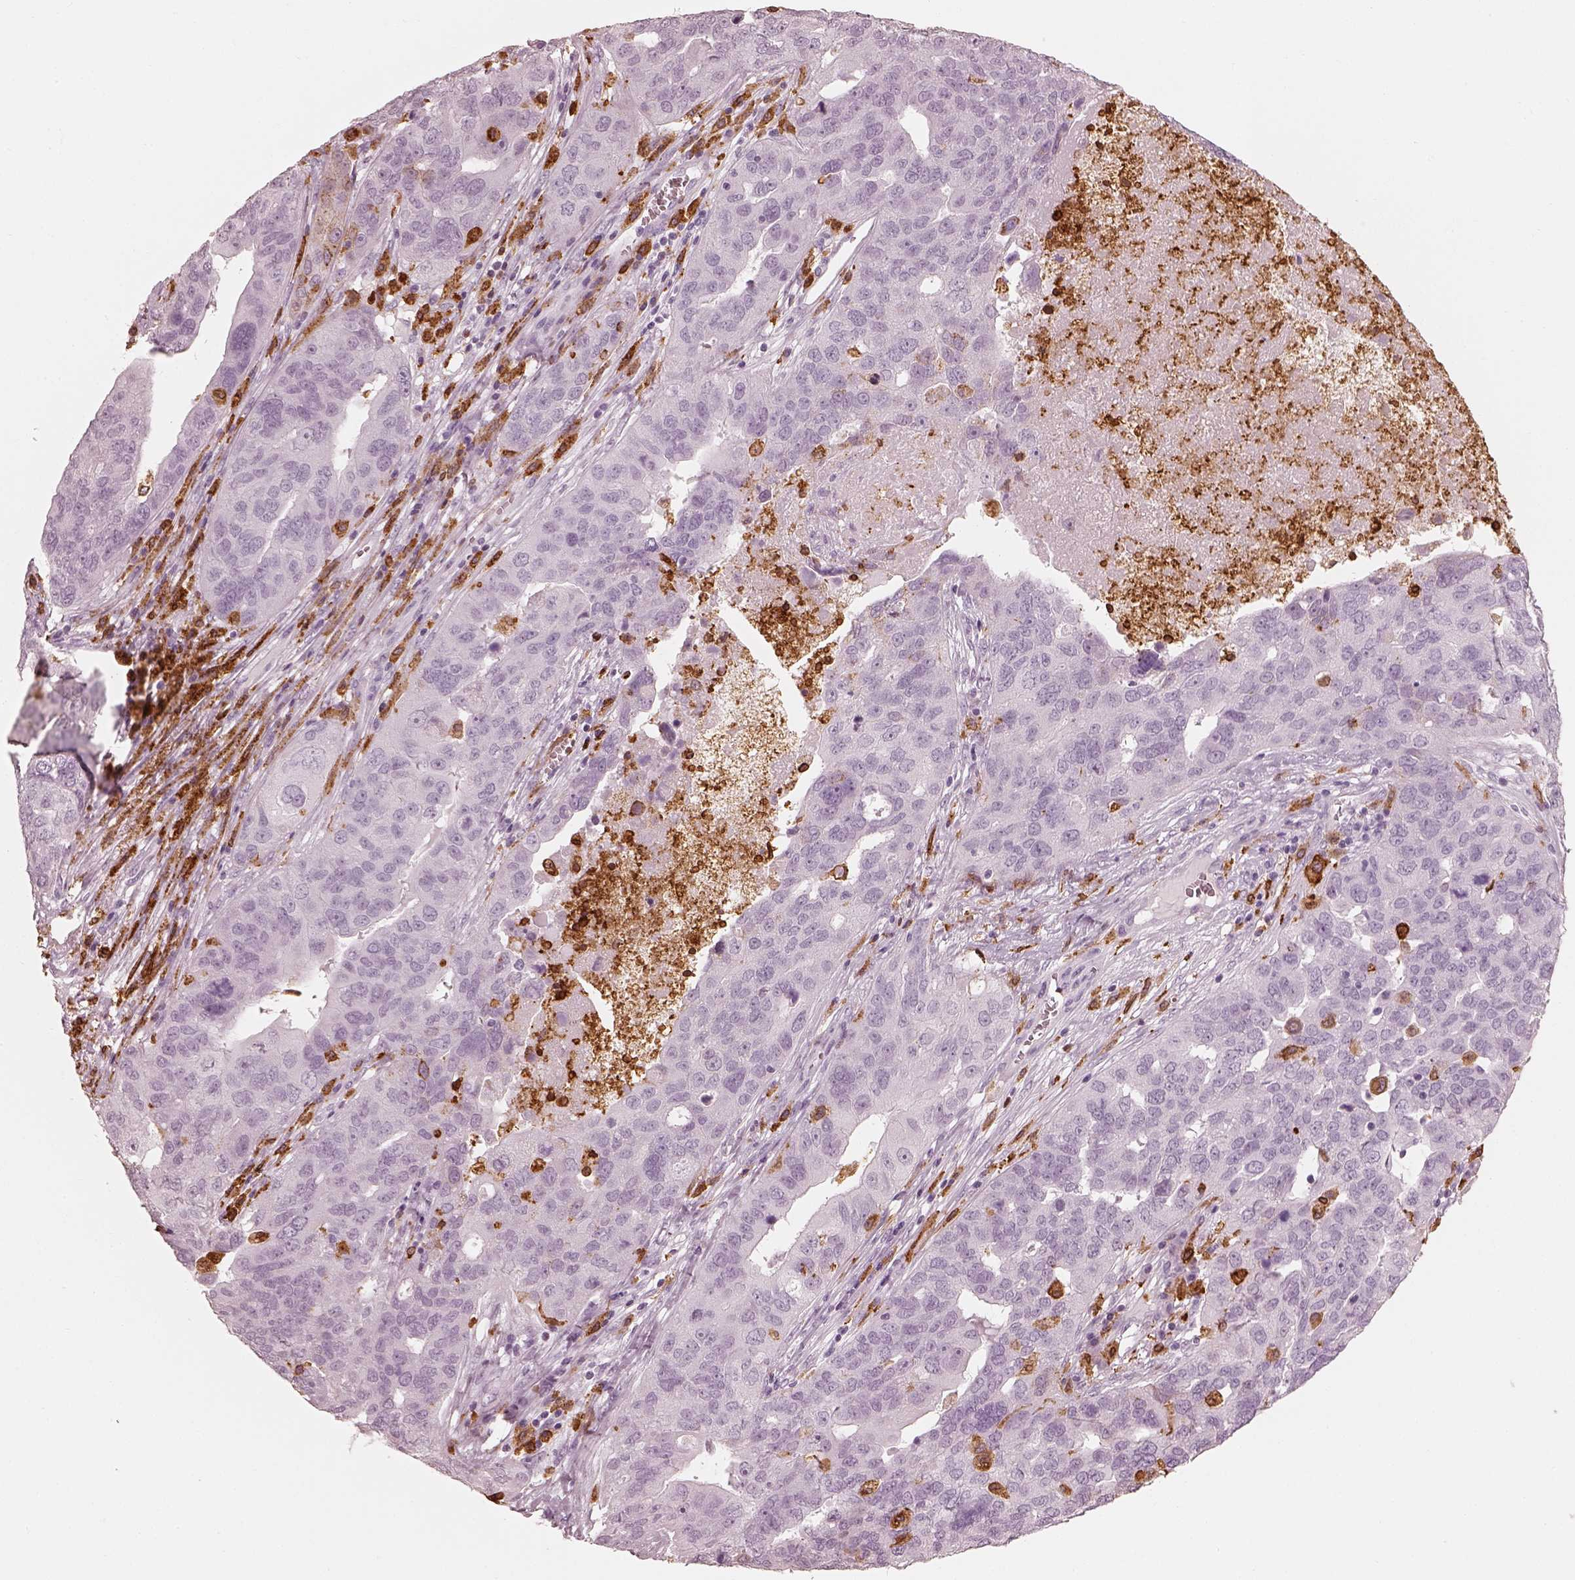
{"staining": {"intensity": "negative", "quantity": "none", "location": "none"}, "tissue": "ovarian cancer", "cell_type": "Tumor cells", "image_type": "cancer", "snomed": [{"axis": "morphology", "description": "Carcinoma, endometroid"}, {"axis": "topography", "description": "Soft tissue"}, {"axis": "topography", "description": "Ovary"}], "caption": "Tumor cells show no significant protein expression in ovarian cancer (endometroid carcinoma).", "gene": "ALOX5", "patient": {"sex": "female", "age": 52}}